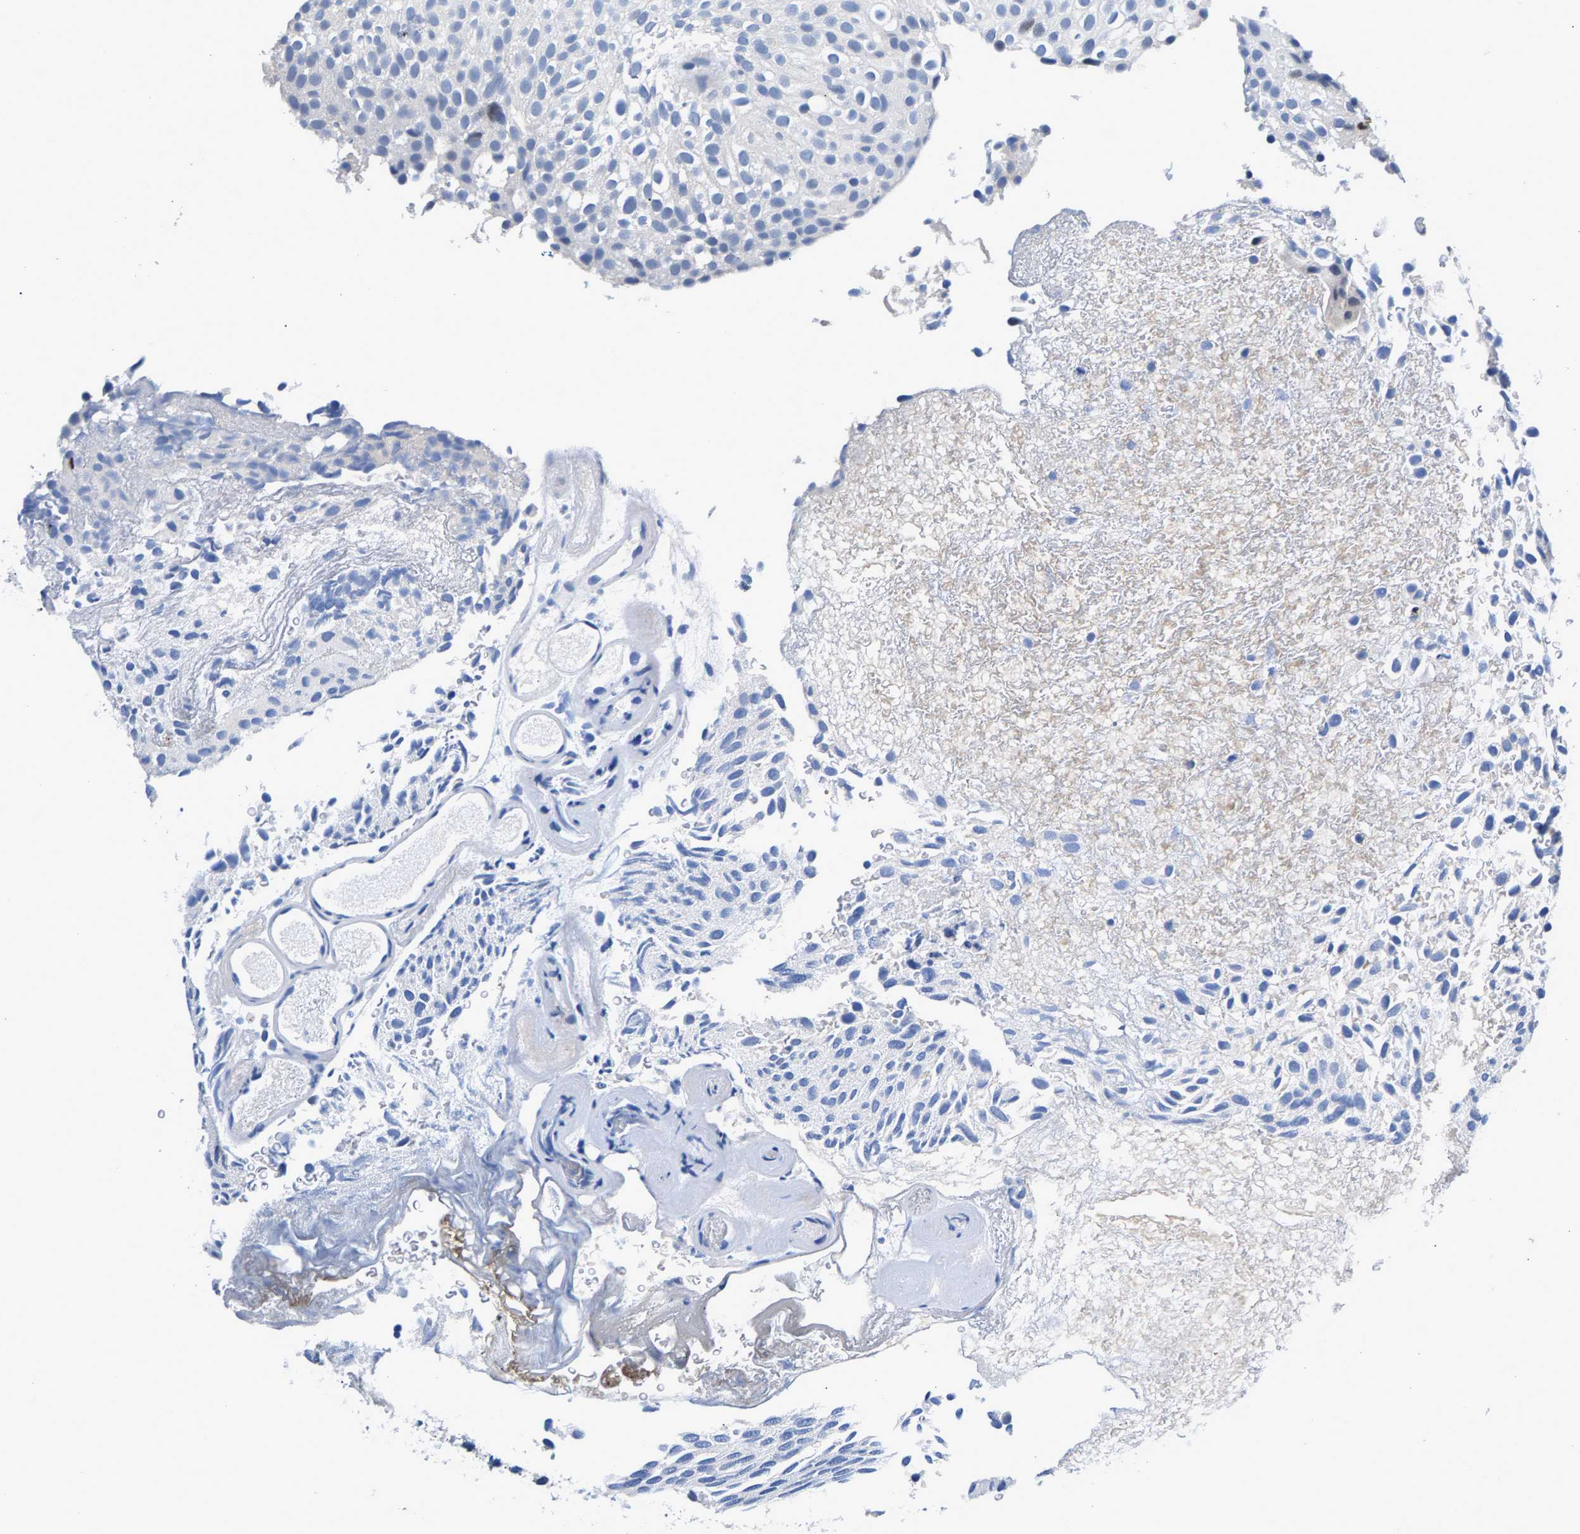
{"staining": {"intensity": "negative", "quantity": "none", "location": "none"}, "tissue": "urothelial cancer", "cell_type": "Tumor cells", "image_type": "cancer", "snomed": [{"axis": "morphology", "description": "Urothelial carcinoma, Low grade"}, {"axis": "topography", "description": "Urinary bladder"}], "caption": "Immunohistochemical staining of urothelial carcinoma (low-grade) demonstrates no significant expression in tumor cells.", "gene": "P2RY4", "patient": {"sex": "male", "age": 78}}